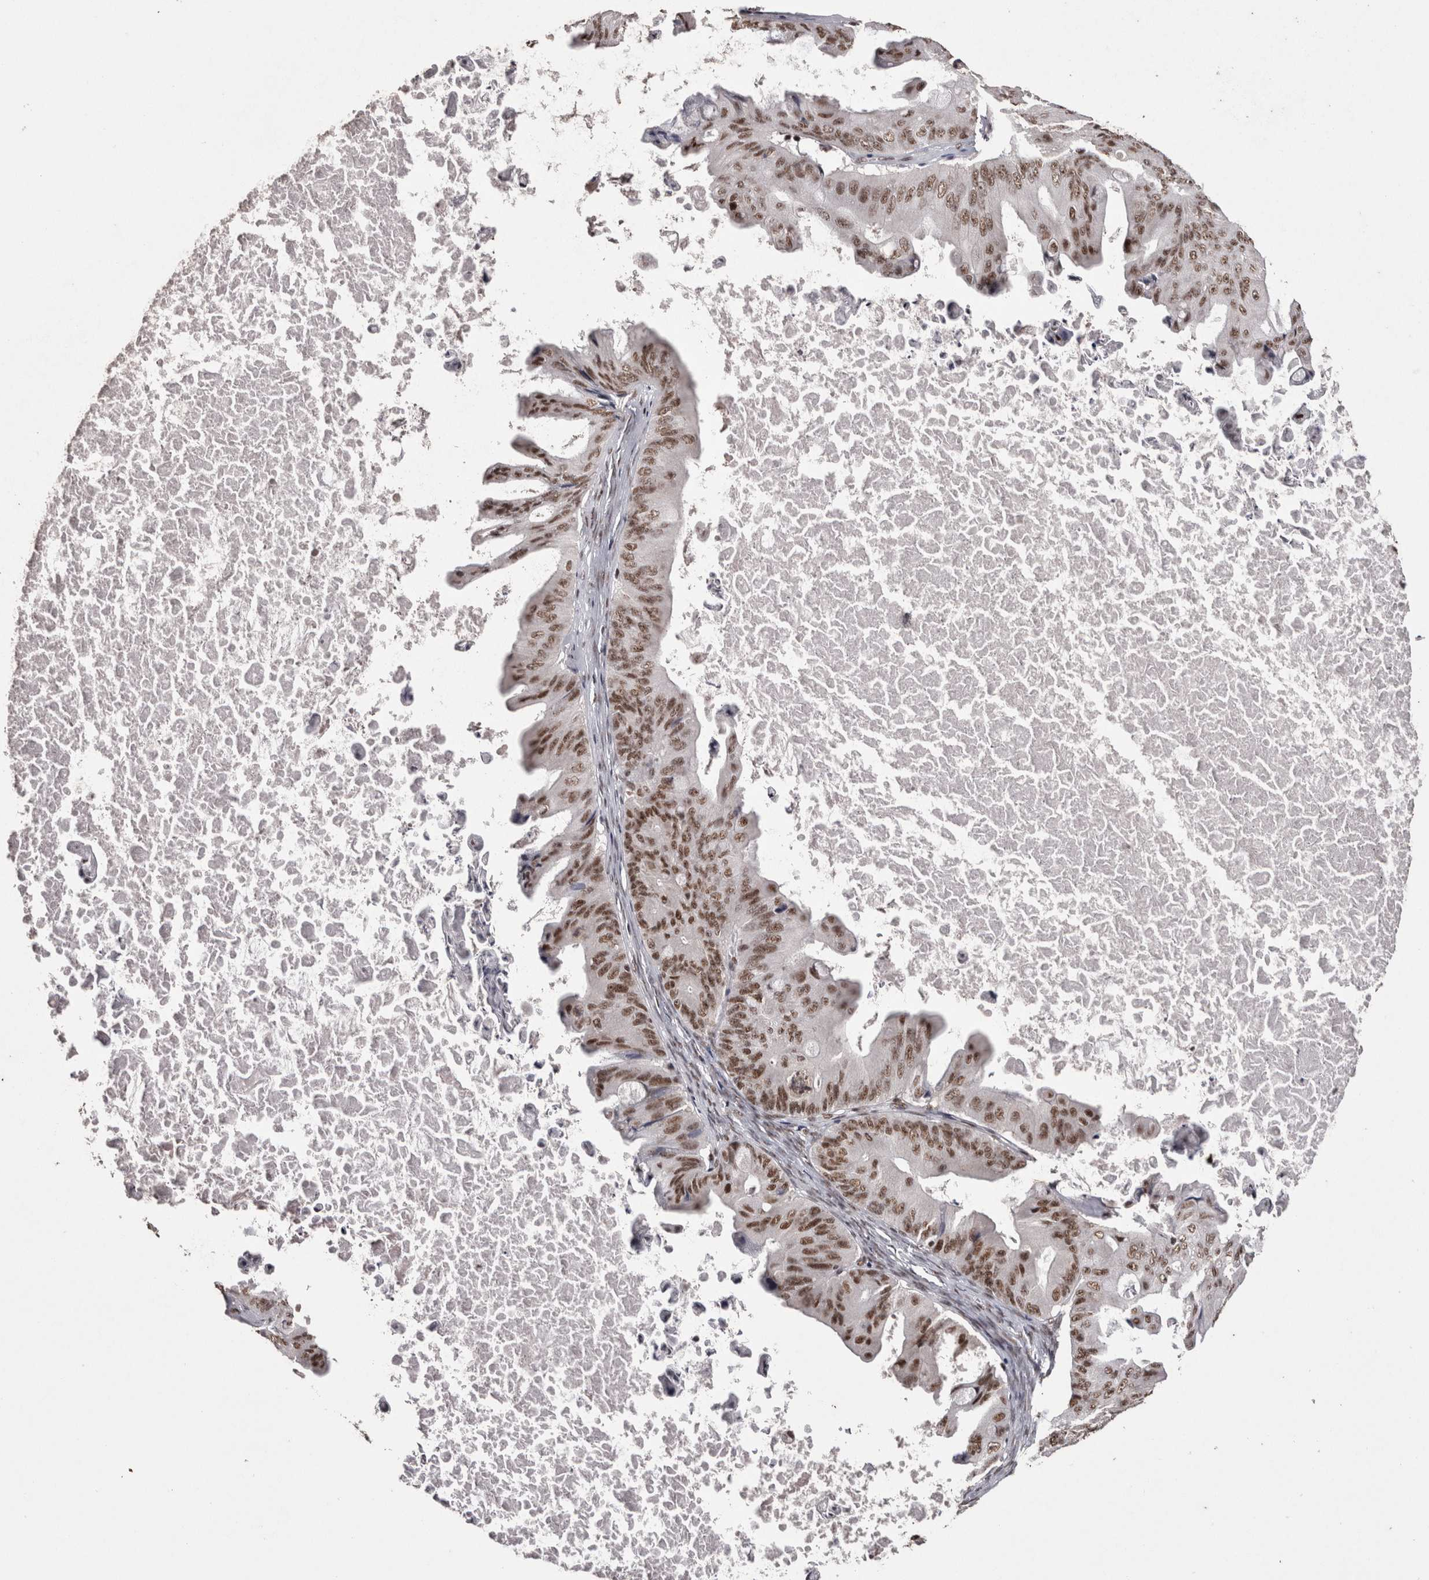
{"staining": {"intensity": "moderate", "quantity": ">75%", "location": "nuclear"}, "tissue": "ovarian cancer", "cell_type": "Tumor cells", "image_type": "cancer", "snomed": [{"axis": "morphology", "description": "Cystadenocarcinoma, mucinous, NOS"}, {"axis": "topography", "description": "Ovary"}], "caption": "Mucinous cystadenocarcinoma (ovarian) stained with DAB (3,3'-diaminobenzidine) immunohistochemistry exhibits medium levels of moderate nuclear staining in approximately >75% of tumor cells.", "gene": "SMC1A", "patient": {"sex": "female", "age": 37}}